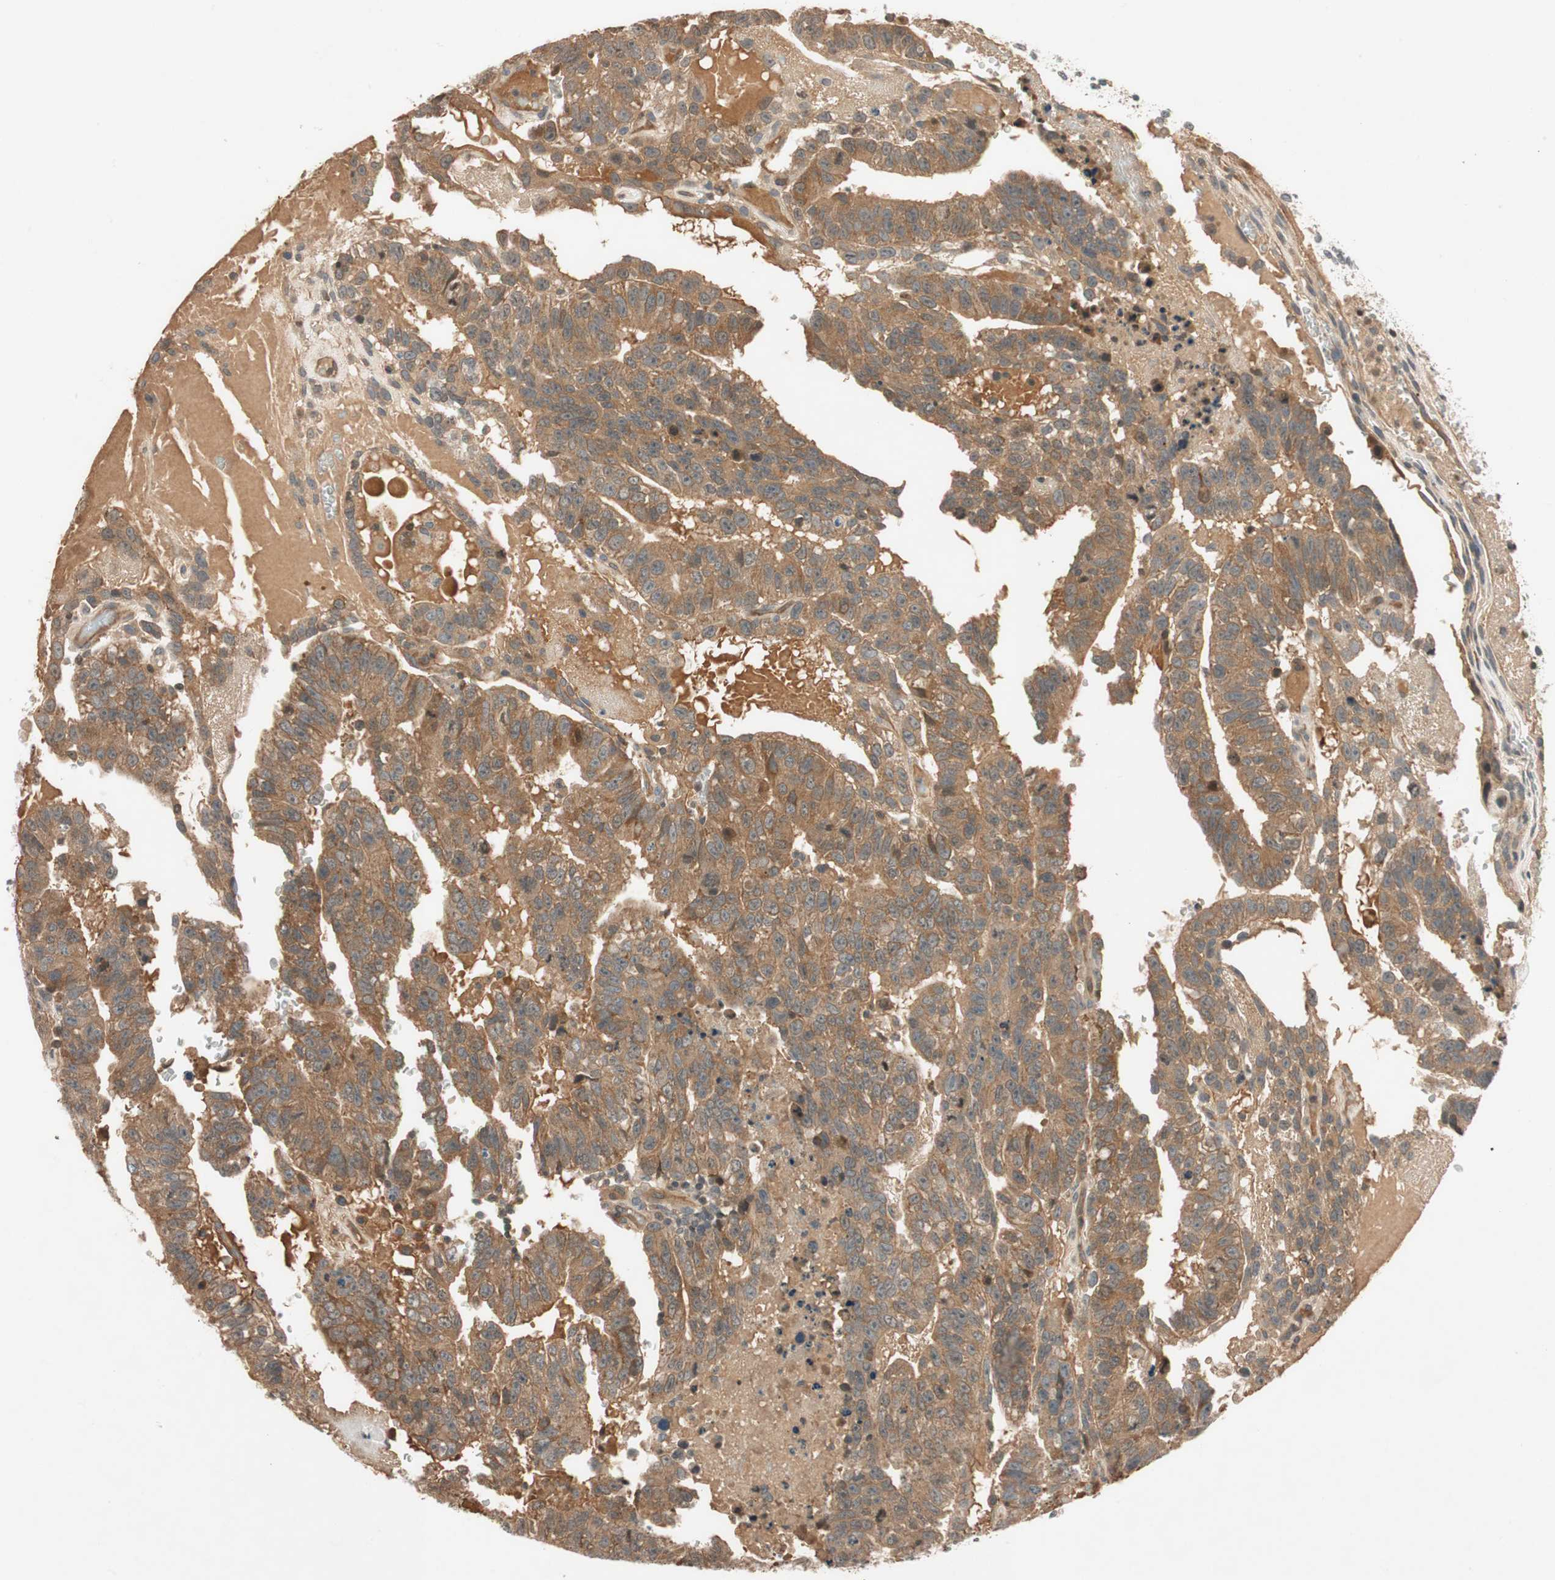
{"staining": {"intensity": "moderate", "quantity": ">75%", "location": "cytoplasmic/membranous"}, "tissue": "testis cancer", "cell_type": "Tumor cells", "image_type": "cancer", "snomed": [{"axis": "morphology", "description": "Seminoma, NOS"}, {"axis": "morphology", "description": "Carcinoma, Embryonal, NOS"}, {"axis": "topography", "description": "Testis"}], "caption": "Moderate cytoplasmic/membranous staining is identified in approximately >75% of tumor cells in testis cancer (seminoma).", "gene": "GCLM", "patient": {"sex": "male", "age": 52}}